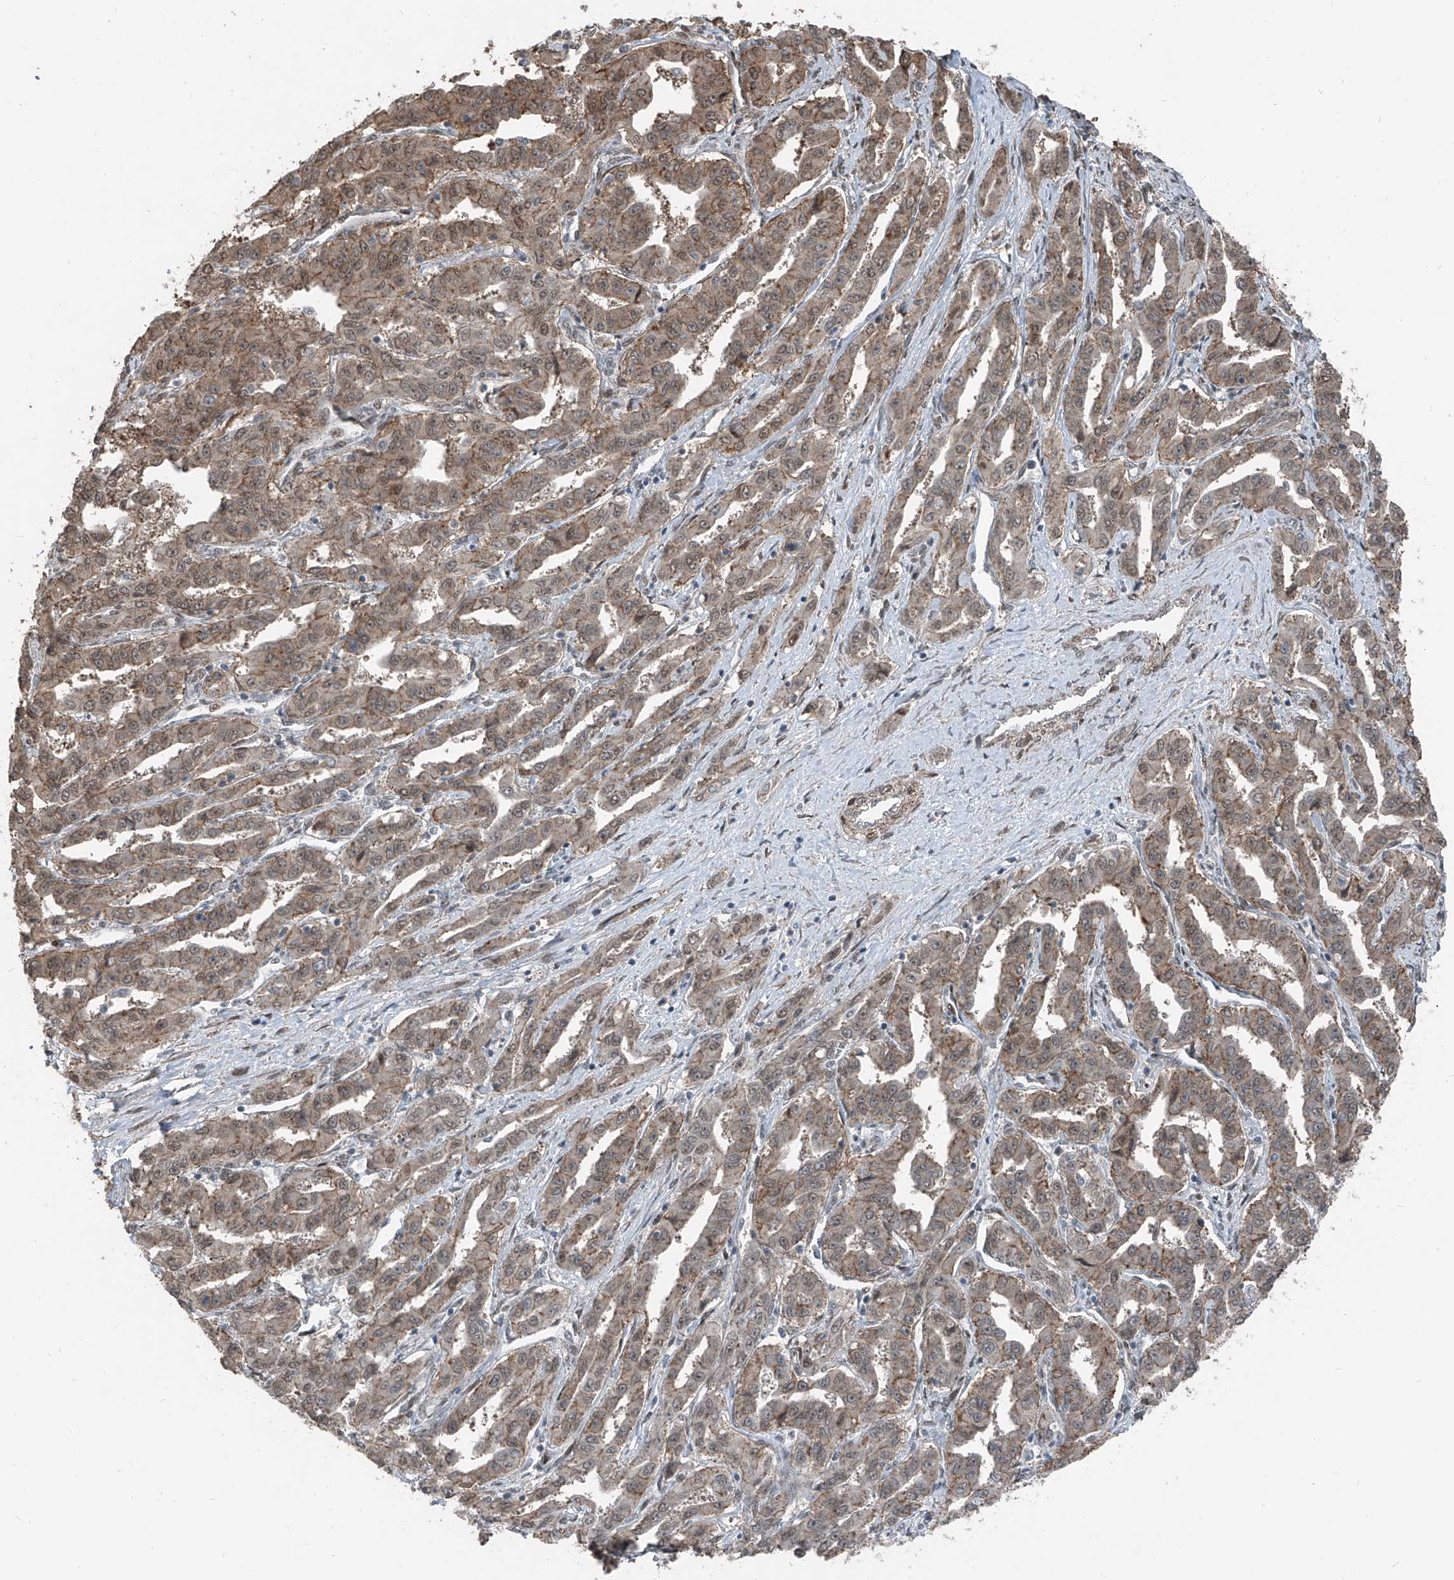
{"staining": {"intensity": "weak", "quantity": "25%-75%", "location": "cytoplasmic/membranous,nuclear"}, "tissue": "liver cancer", "cell_type": "Tumor cells", "image_type": "cancer", "snomed": [{"axis": "morphology", "description": "Cholangiocarcinoma"}, {"axis": "topography", "description": "Liver"}], "caption": "This histopathology image shows cholangiocarcinoma (liver) stained with immunohistochemistry to label a protein in brown. The cytoplasmic/membranous and nuclear of tumor cells show weak positivity for the protein. Nuclei are counter-stained blue.", "gene": "ZNF570", "patient": {"sex": "male", "age": 59}}